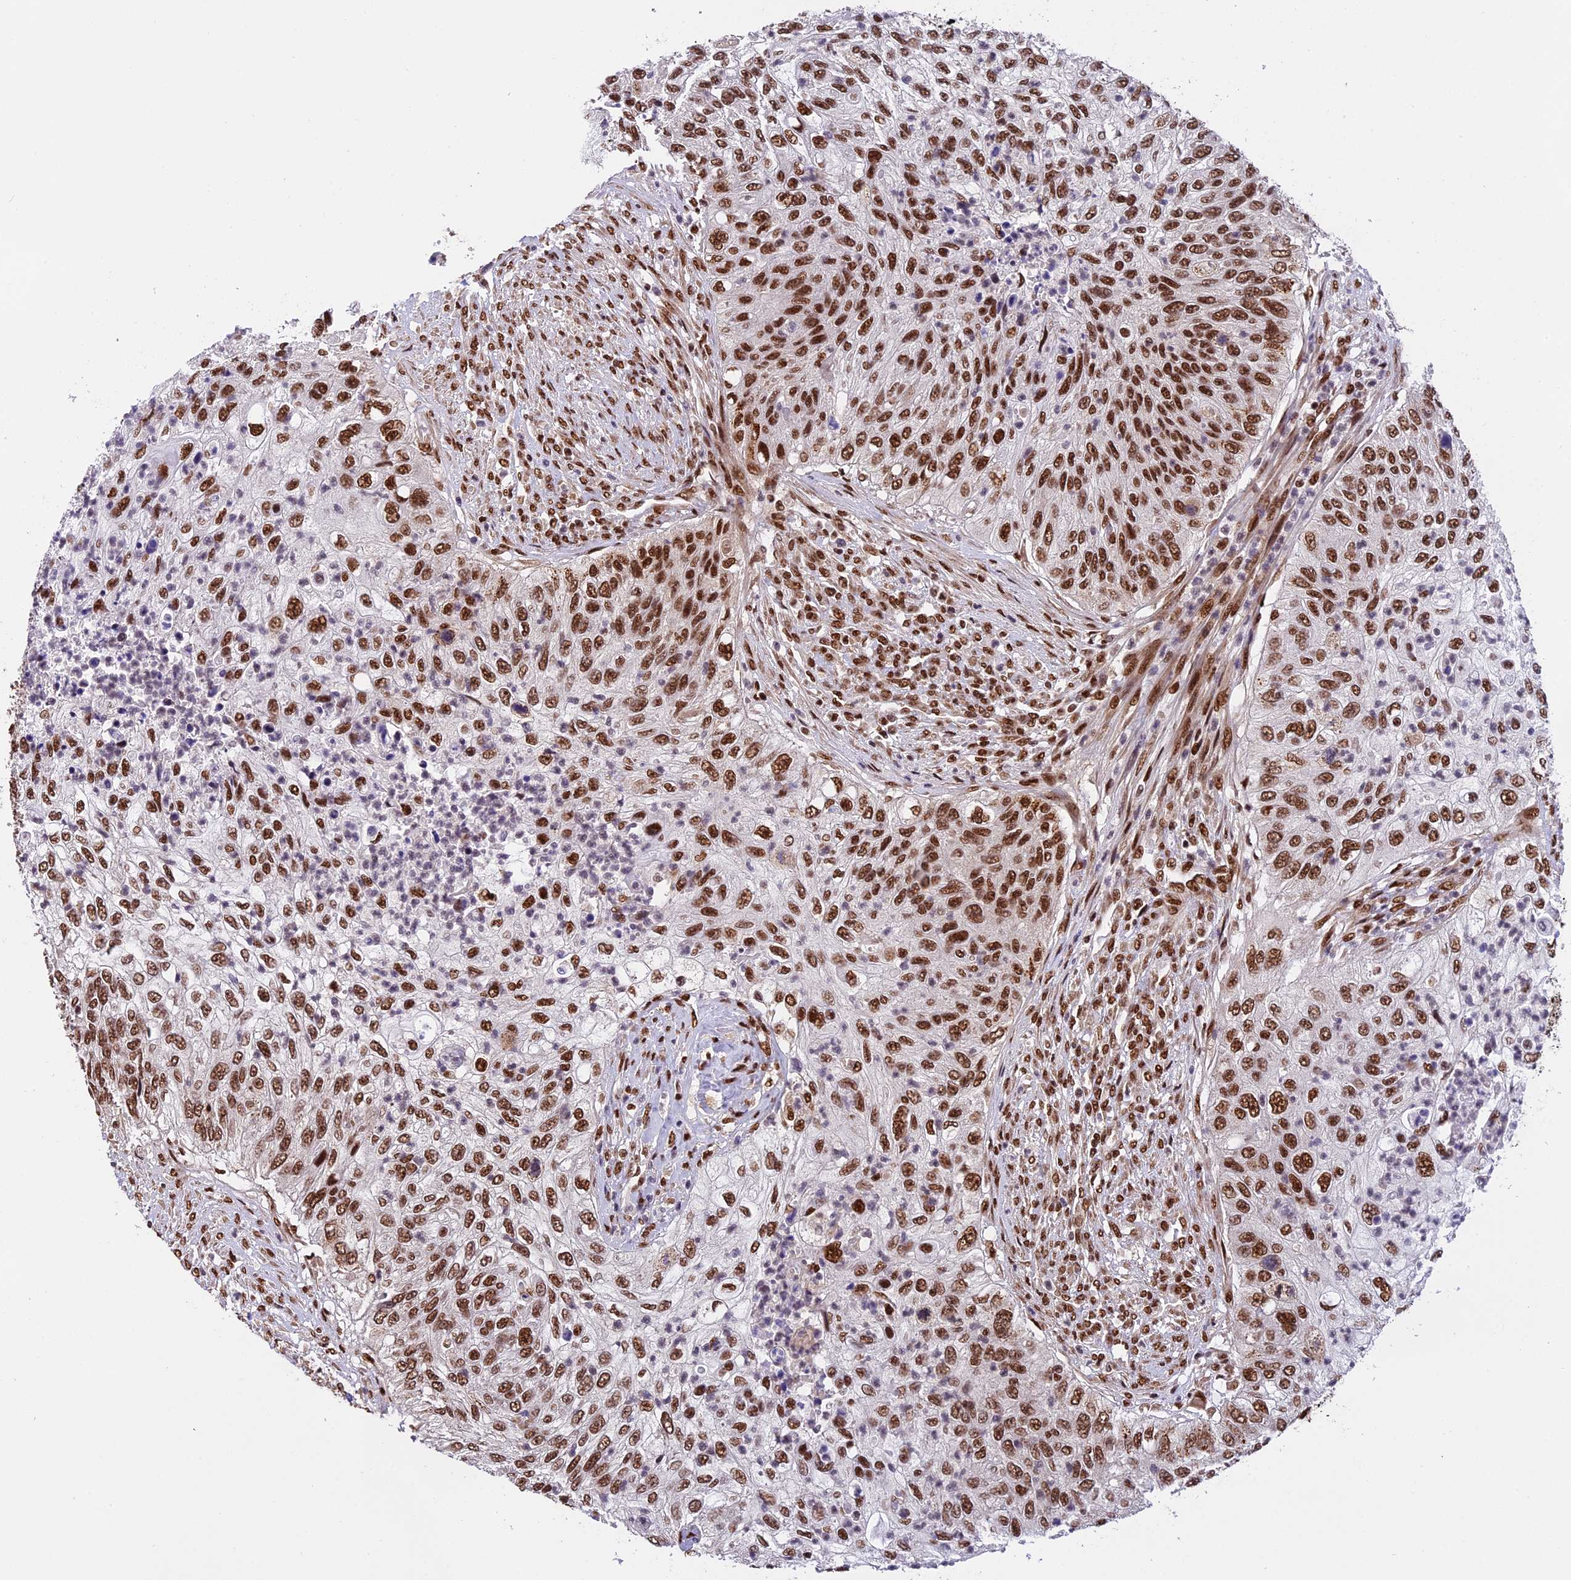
{"staining": {"intensity": "strong", "quantity": ">75%", "location": "nuclear"}, "tissue": "urothelial cancer", "cell_type": "Tumor cells", "image_type": "cancer", "snomed": [{"axis": "morphology", "description": "Urothelial carcinoma, High grade"}, {"axis": "topography", "description": "Urinary bladder"}], "caption": "Protein staining reveals strong nuclear expression in approximately >75% of tumor cells in urothelial cancer.", "gene": "RAMAC", "patient": {"sex": "female", "age": 60}}